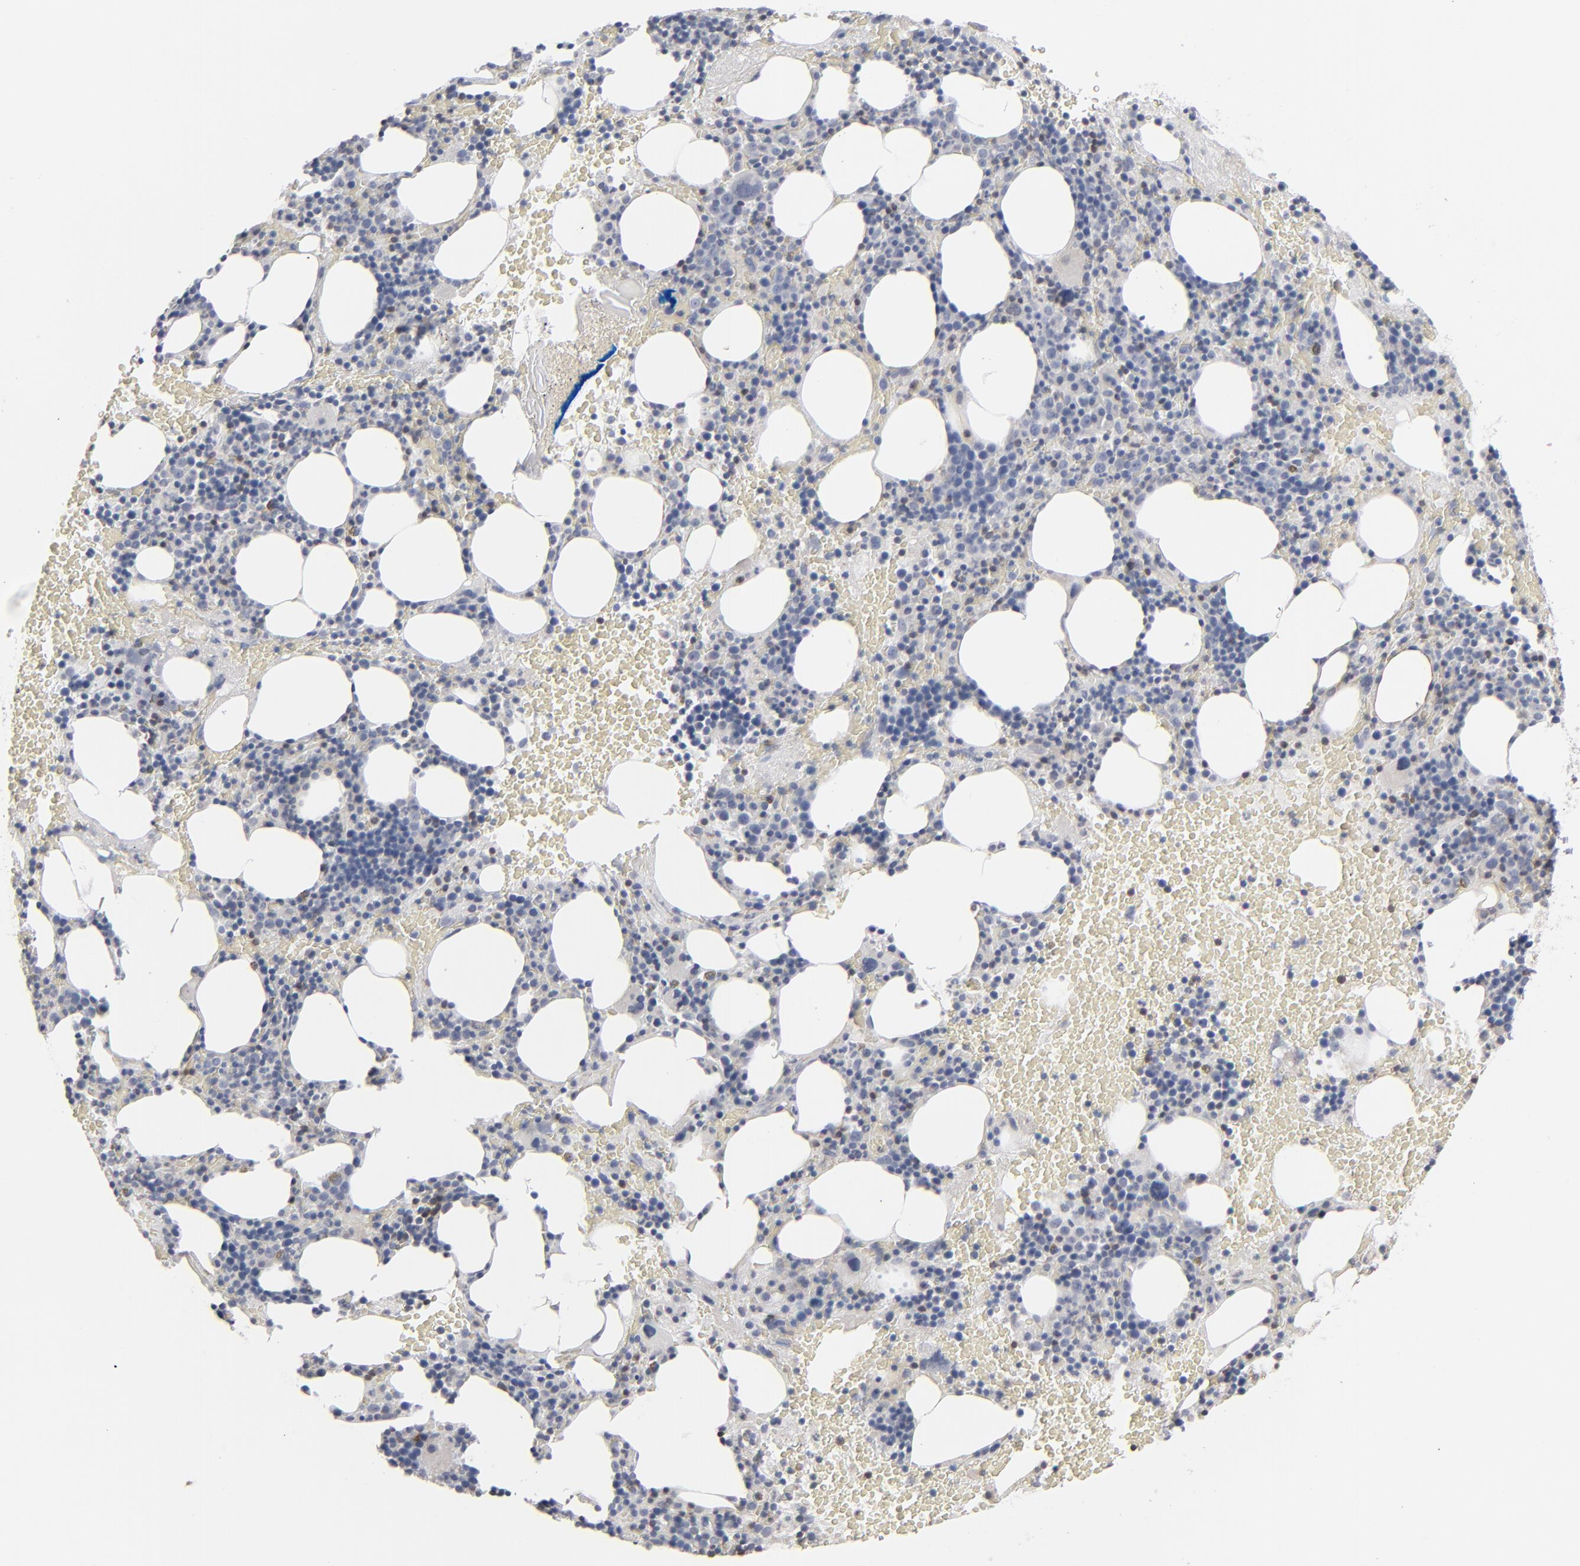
{"staining": {"intensity": "negative", "quantity": "none", "location": "none"}, "tissue": "bone marrow", "cell_type": "Hematopoietic cells", "image_type": "normal", "snomed": [{"axis": "morphology", "description": "Normal tissue, NOS"}, {"axis": "topography", "description": "Bone marrow"}], "caption": "An image of human bone marrow is negative for staining in hematopoietic cells. (Brightfield microscopy of DAB IHC at high magnification).", "gene": "STAT4", "patient": {"sex": "male", "age": 86}}